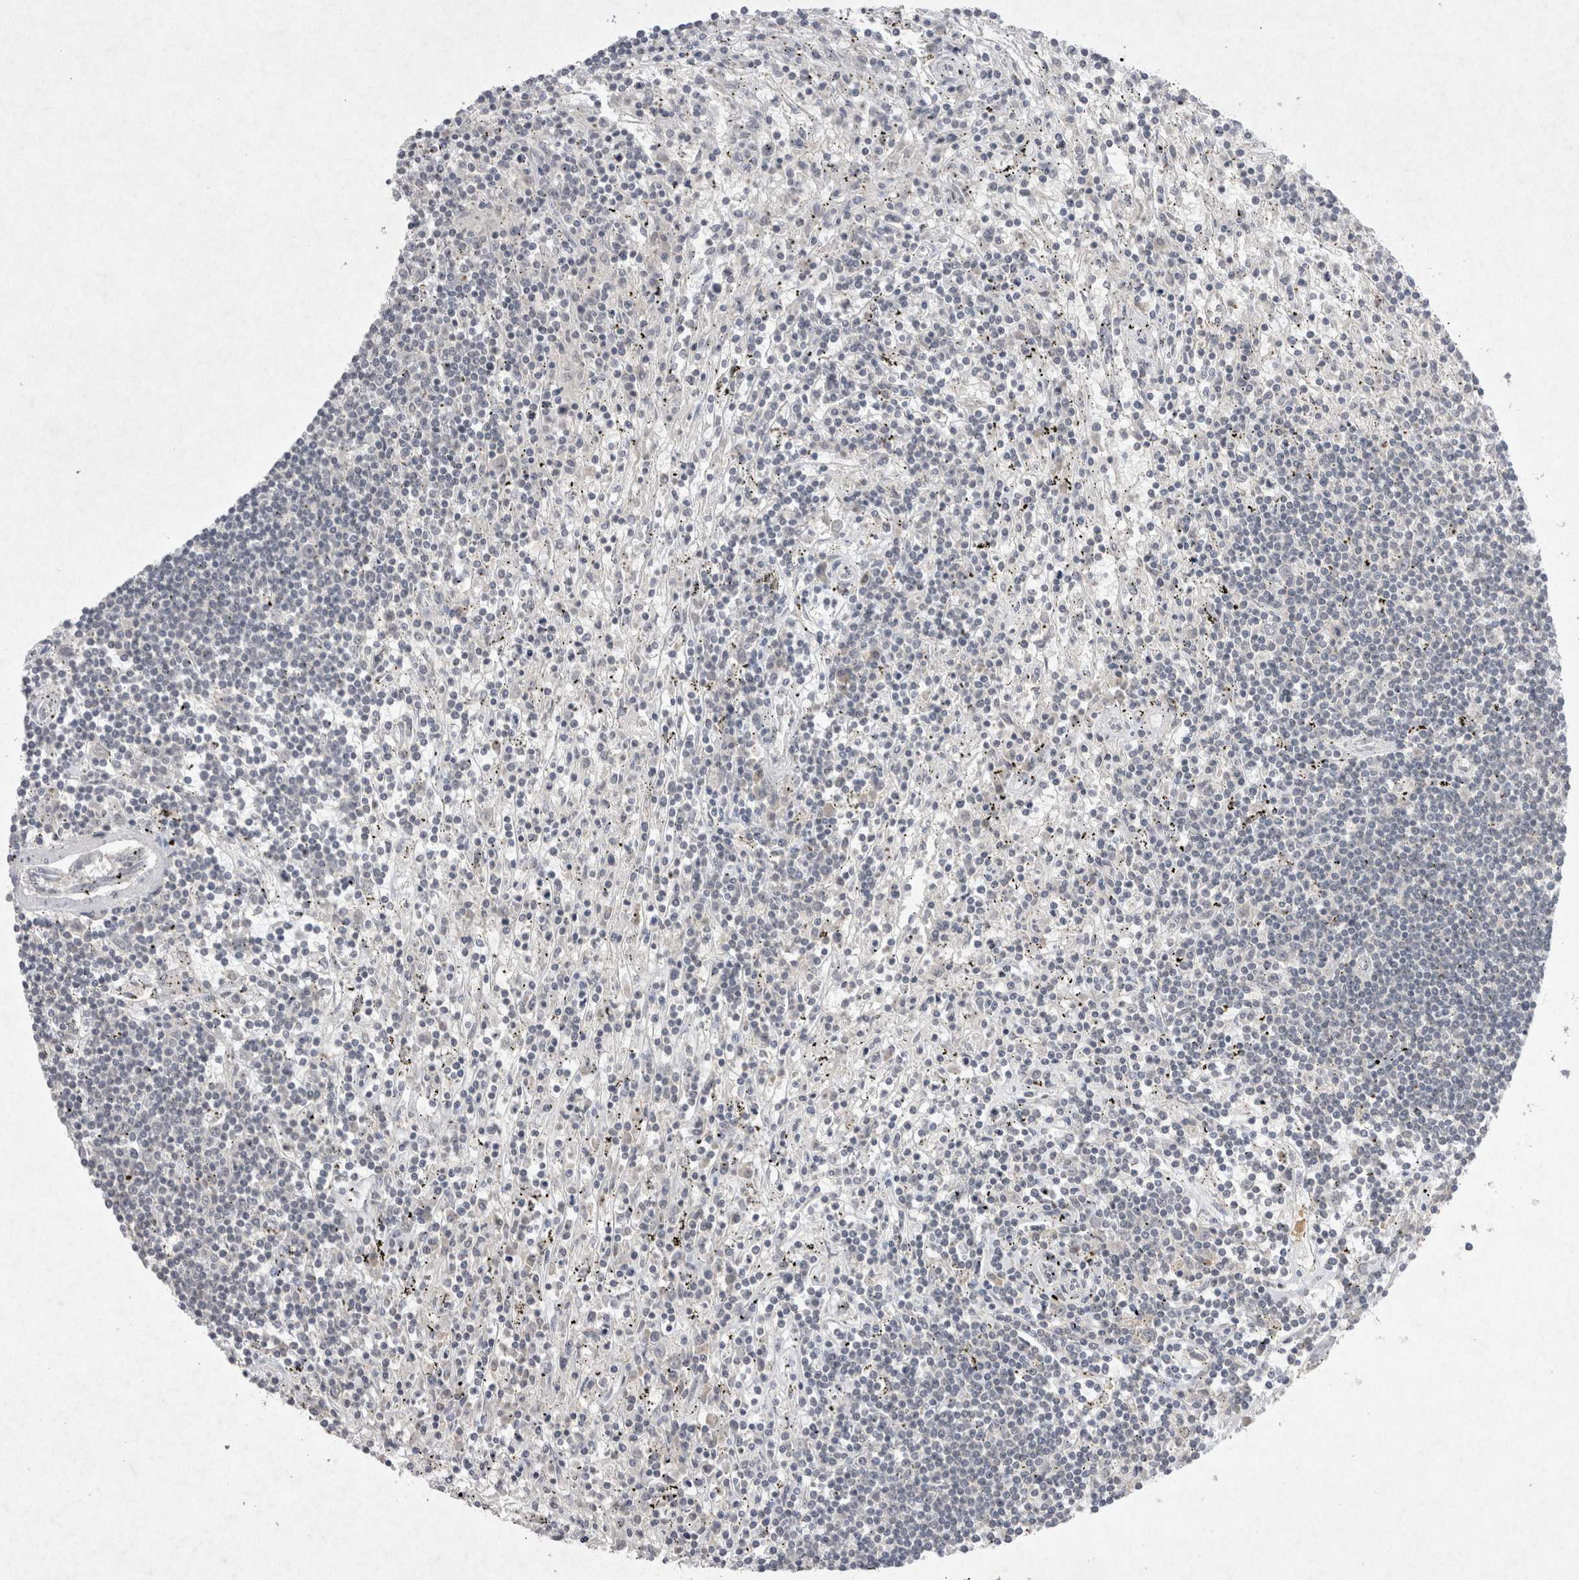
{"staining": {"intensity": "negative", "quantity": "none", "location": "none"}, "tissue": "lymphoma", "cell_type": "Tumor cells", "image_type": "cancer", "snomed": [{"axis": "morphology", "description": "Malignant lymphoma, non-Hodgkin's type, Low grade"}, {"axis": "topography", "description": "Spleen"}], "caption": "Tumor cells are negative for brown protein staining in lymphoma.", "gene": "LYVE1", "patient": {"sex": "male", "age": 76}}